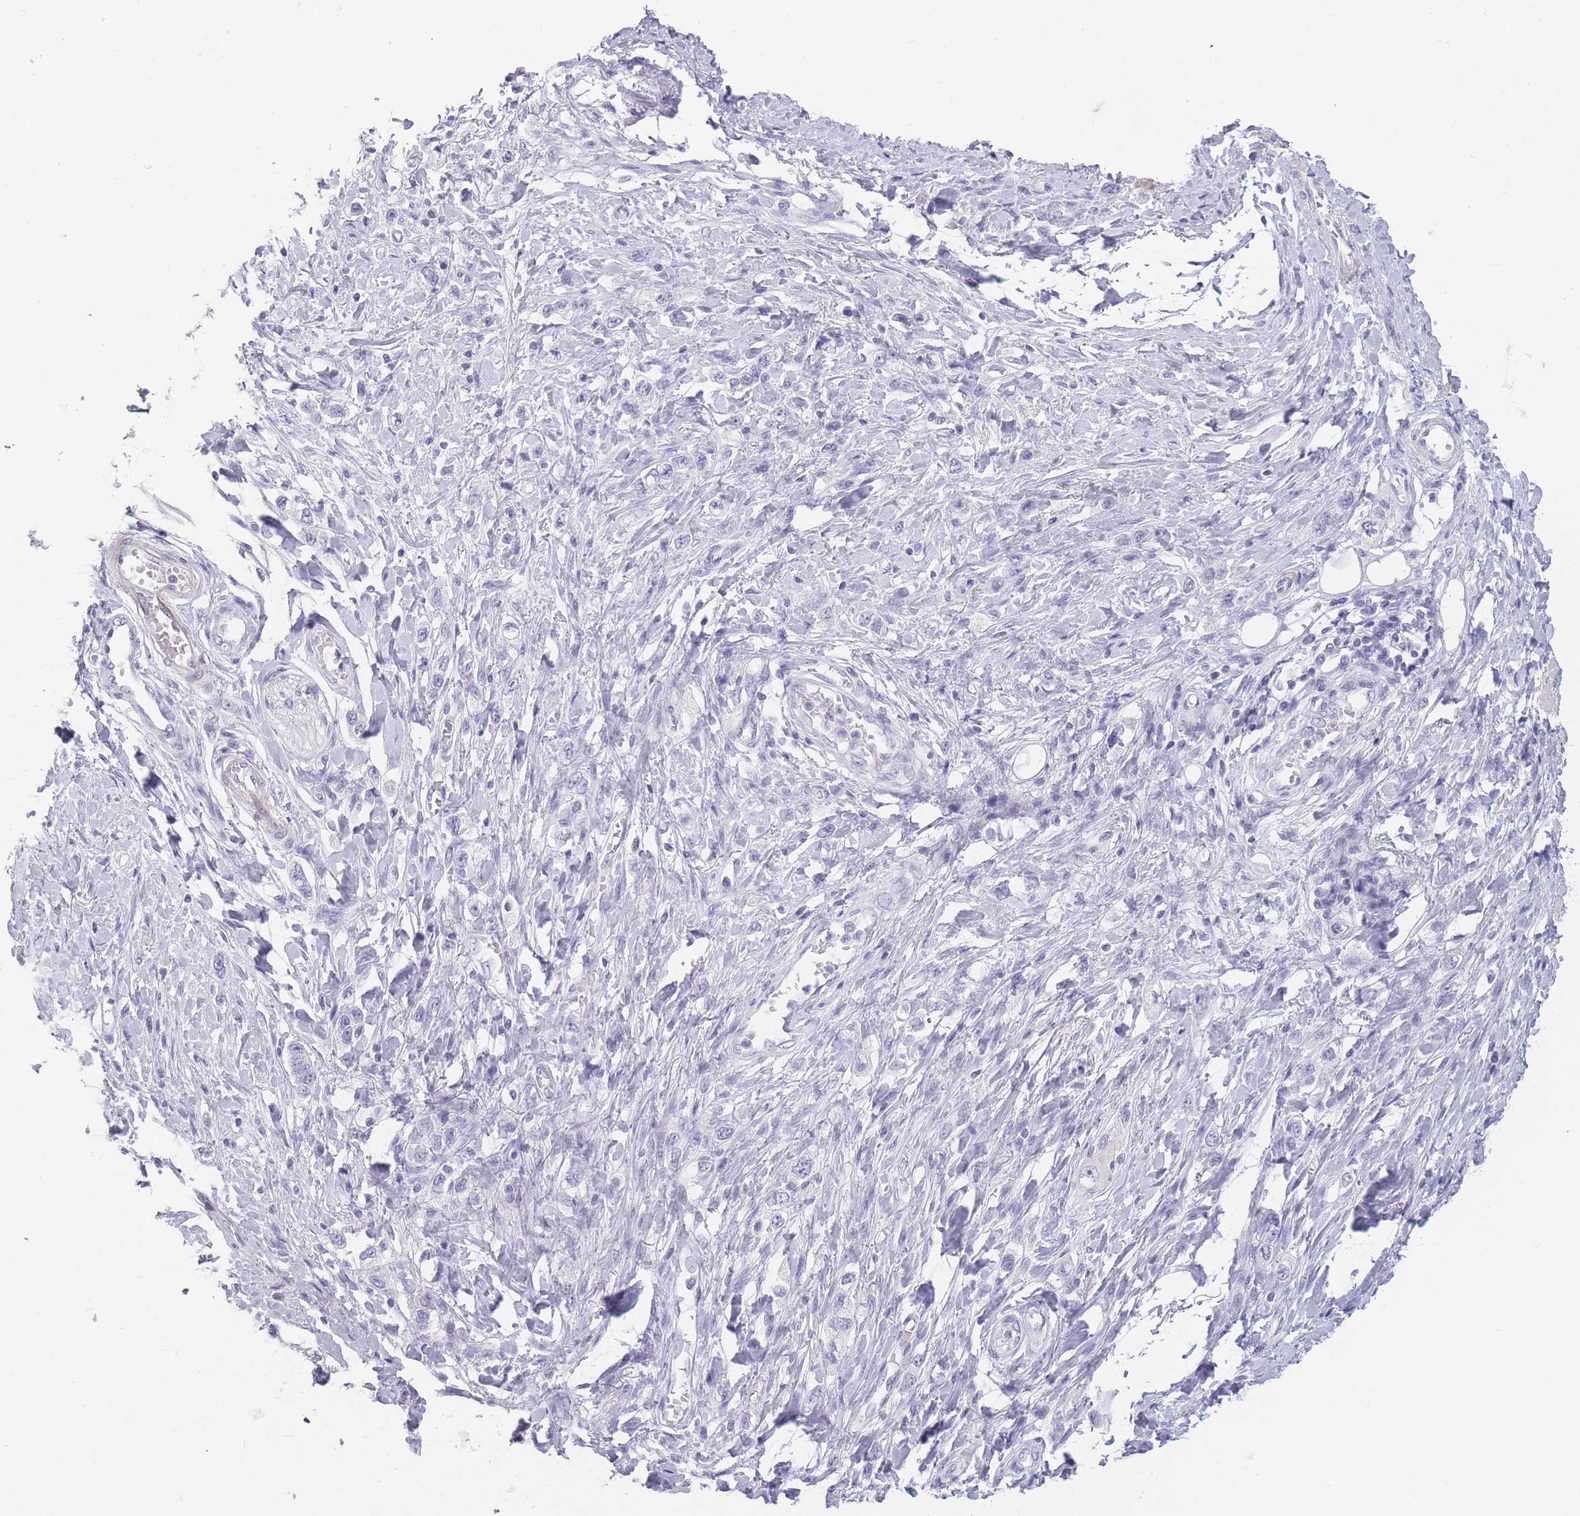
{"staining": {"intensity": "negative", "quantity": "none", "location": "none"}, "tissue": "stomach cancer", "cell_type": "Tumor cells", "image_type": "cancer", "snomed": [{"axis": "morphology", "description": "Adenocarcinoma, NOS"}, {"axis": "topography", "description": "Stomach"}], "caption": "The immunohistochemistry micrograph has no significant positivity in tumor cells of stomach cancer (adenocarcinoma) tissue.", "gene": "GGT1", "patient": {"sex": "female", "age": 65}}